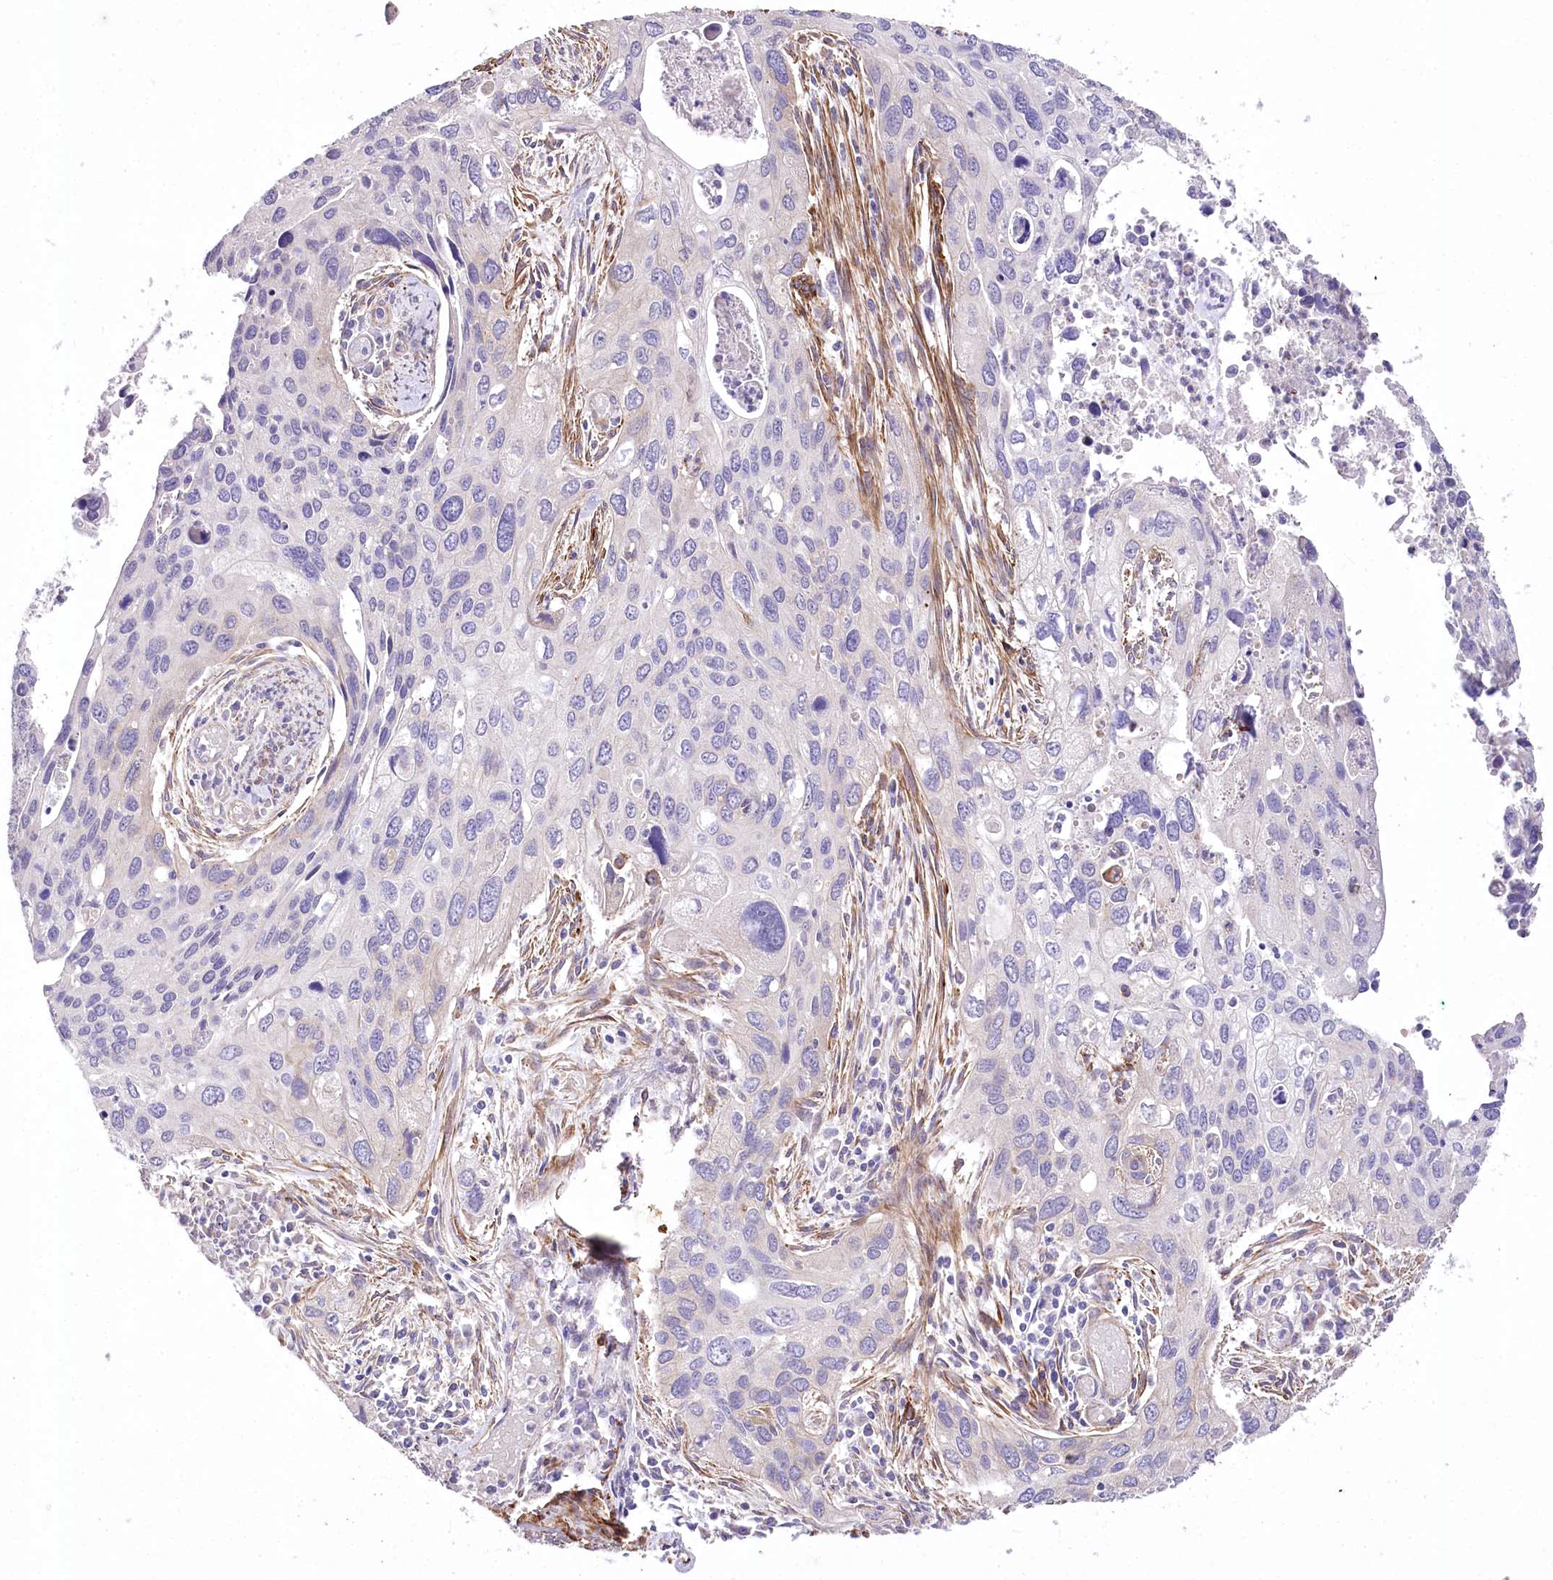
{"staining": {"intensity": "negative", "quantity": "none", "location": "none"}, "tissue": "cervical cancer", "cell_type": "Tumor cells", "image_type": "cancer", "snomed": [{"axis": "morphology", "description": "Squamous cell carcinoma, NOS"}, {"axis": "topography", "description": "Cervix"}], "caption": "Cervical cancer was stained to show a protein in brown. There is no significant positivity in tumor cells.", "gene": "RDH16", "patient": {"sex": "female", "age": 55}}